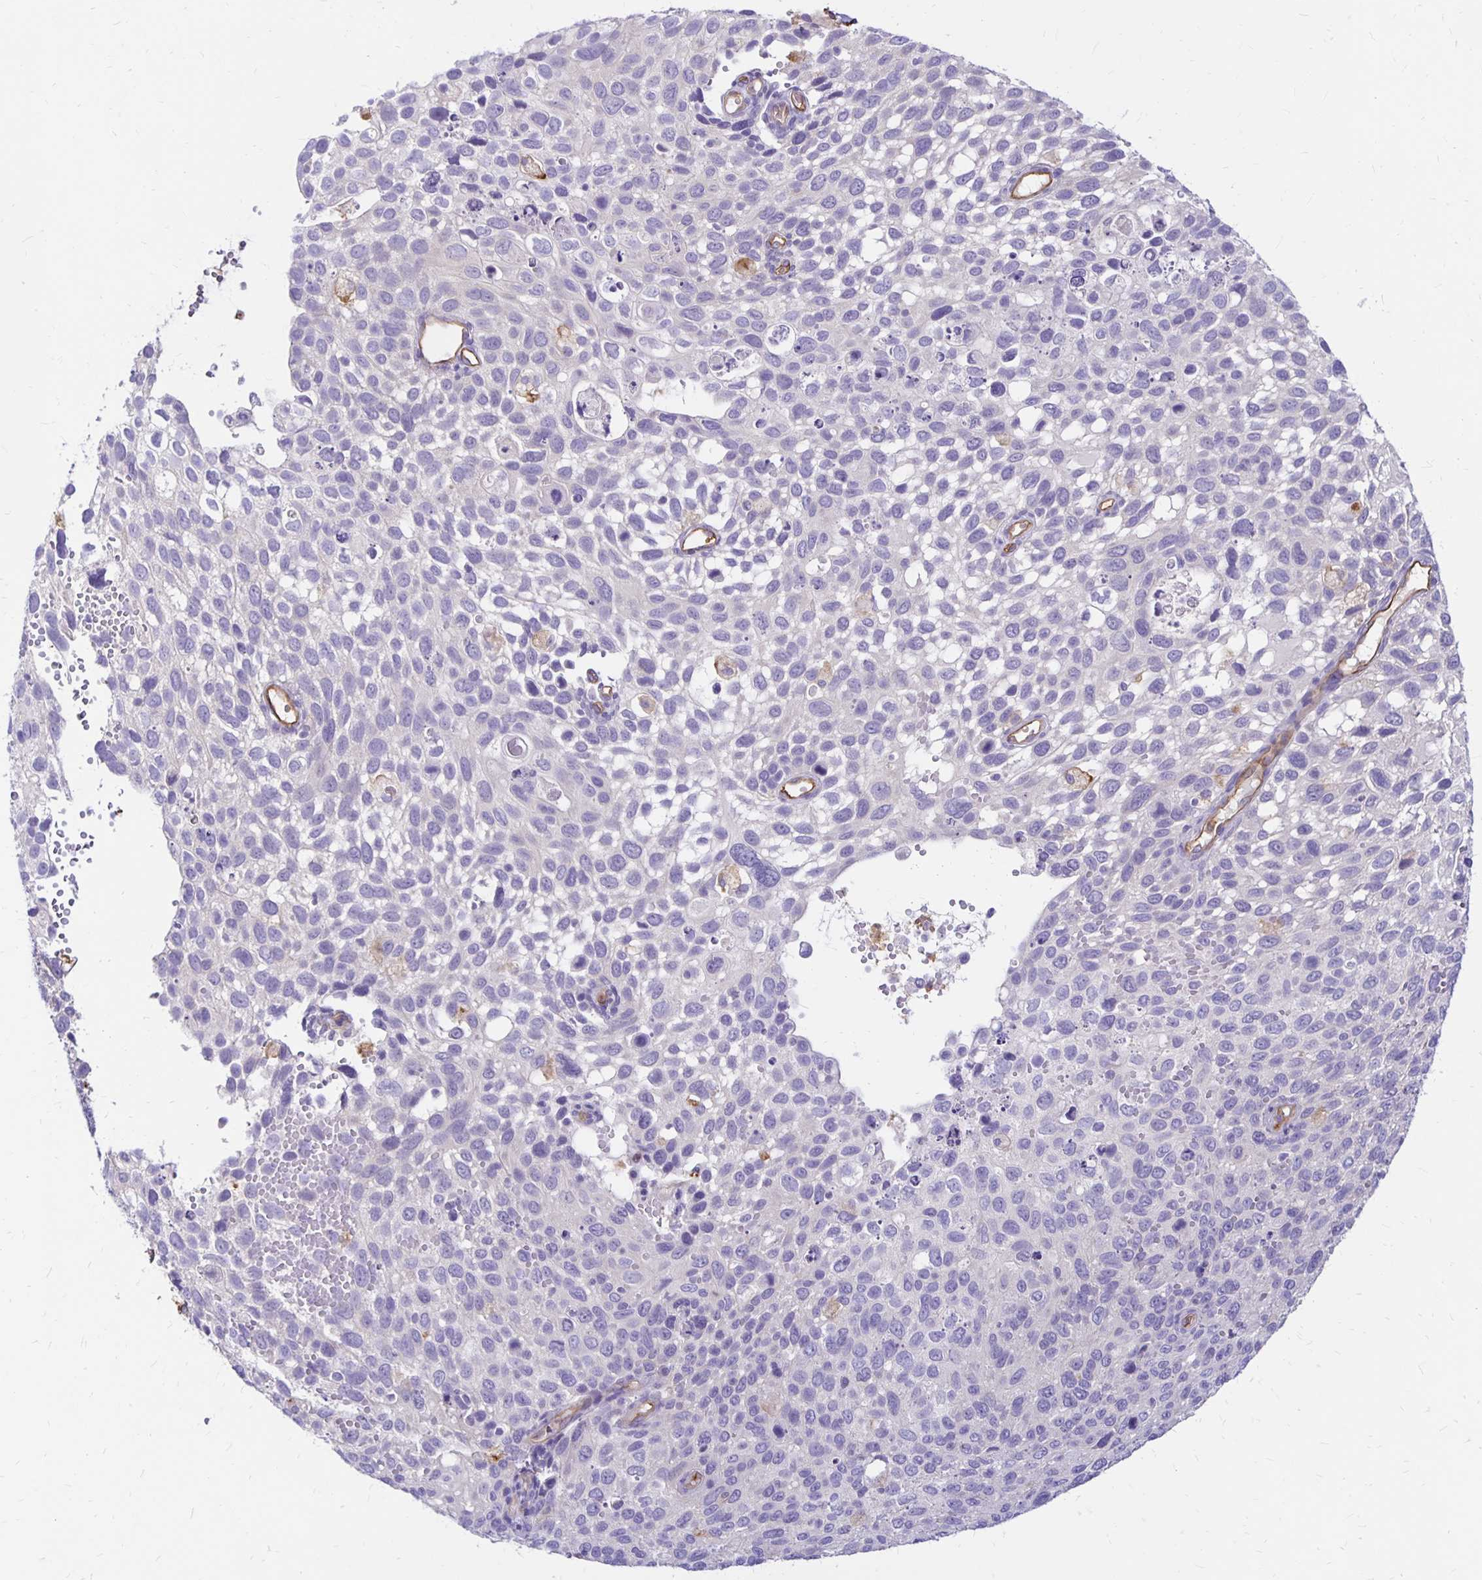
{"staining": {"intensity": "negative", "quantity": "none", "location": "none"}, "tissue": "cervical cancer", "cell_type": "Tumor cells", "image_type": "cancer", "snomed": [{"axis": "morphology", "description": "Squamous cell carcinoma, NOS"}, {"axis": "topography", "description": "Cervix"}], "caption": "An image of cervical cancer (squamous cell carcinoma) stained for a protein displays no brown staining in tumor cells. (DAB (3,3'-diaminobenzidine) immunohistochemistry, high magnification).", "gene": "TTYH1", "patient": {"sex": "female", "age": 70}}